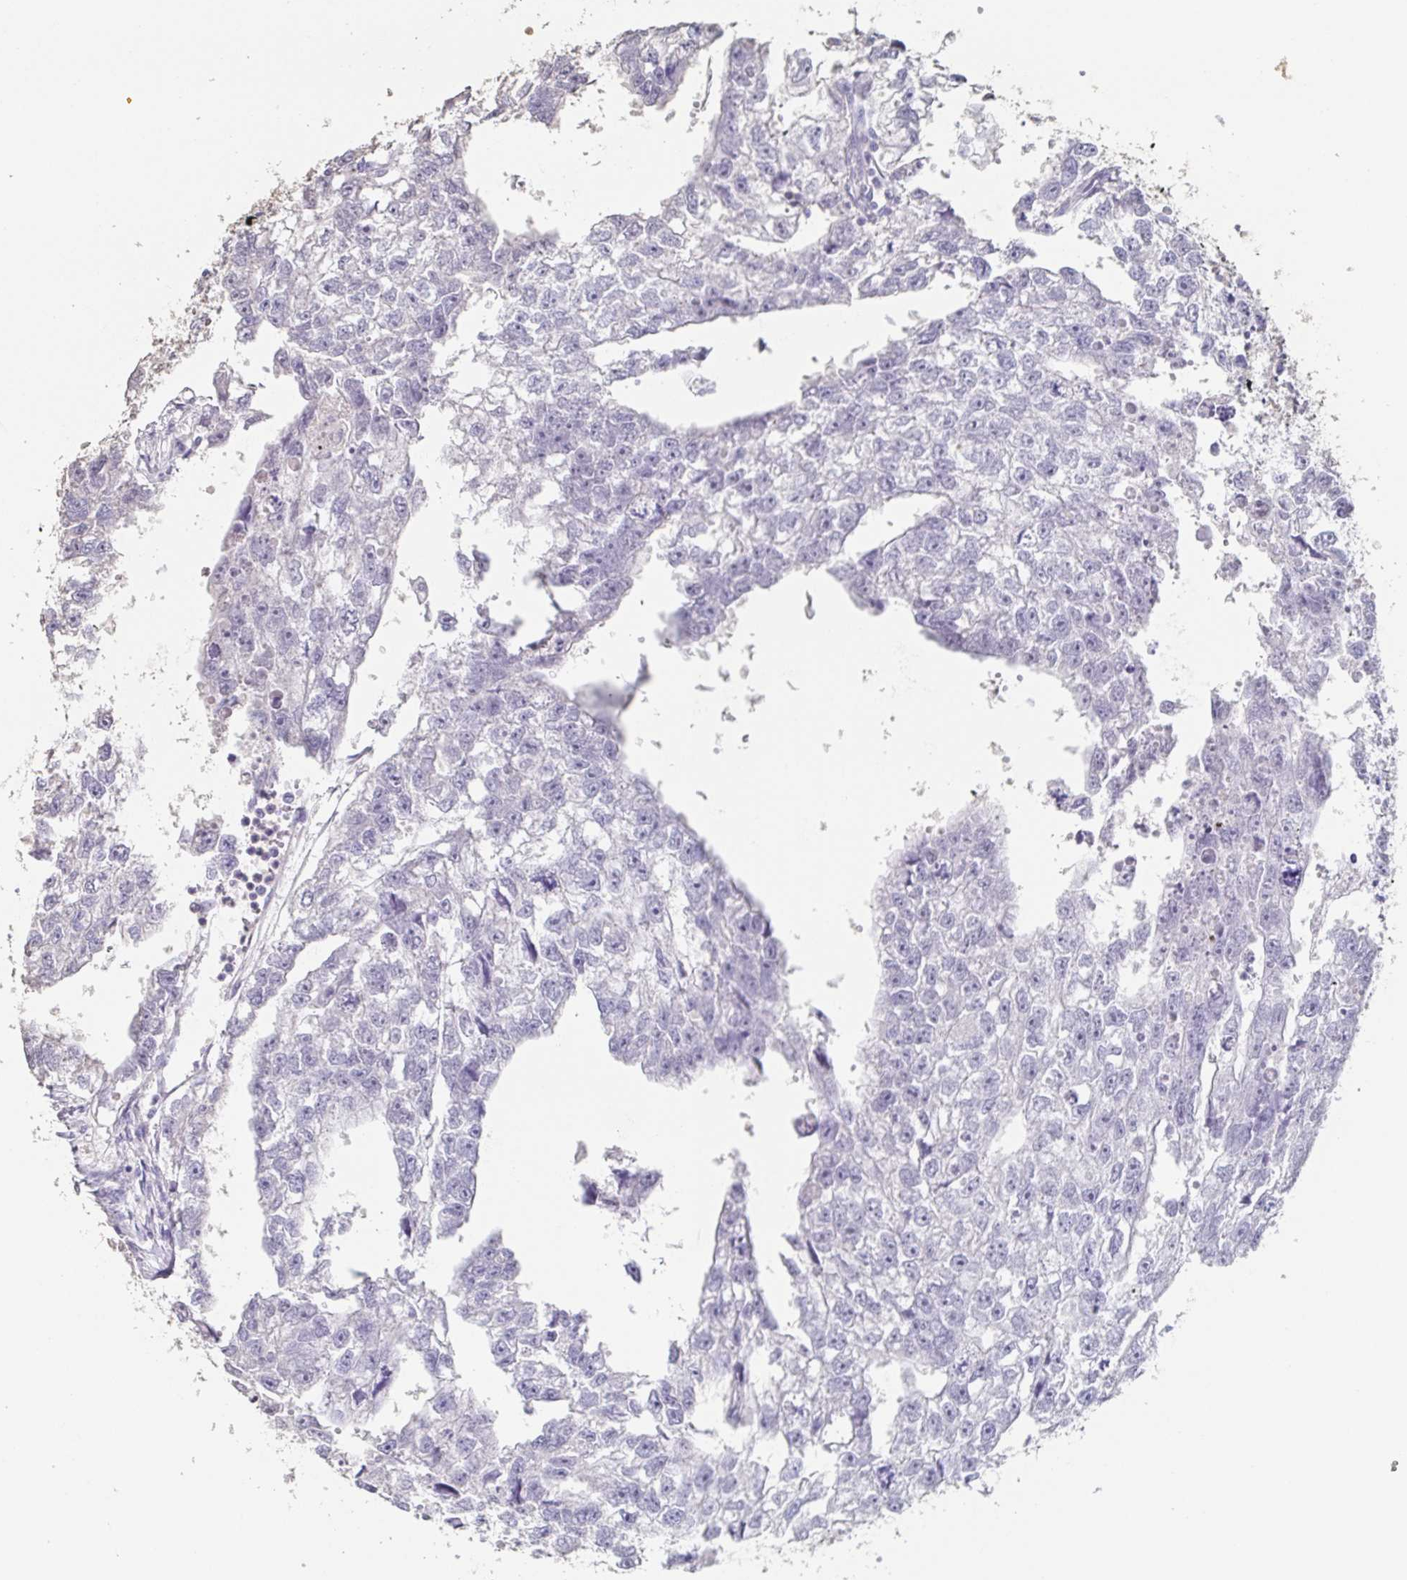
{"staining": {"intensity": "negative", "quantity": "none", "location": "none"}, "tissue": "testis cancer", "cell_type": "Tumor cells", "image_type": "cancer", "snomed": [{"axis": "morphology", "description": "Carcinoma, Embryonal, NOS"}, {"axis": "morphology", "description": "Teratoma, malignant, NOS"}, {"axis": "topography", "description": "Testis"}], "caption": "Histopathology image shows no protein staining in tumor cells of malignant teratoma (testis) tissue.", "gene": "BPIFA2", "patient": {"sex": "male", "age": 44}}